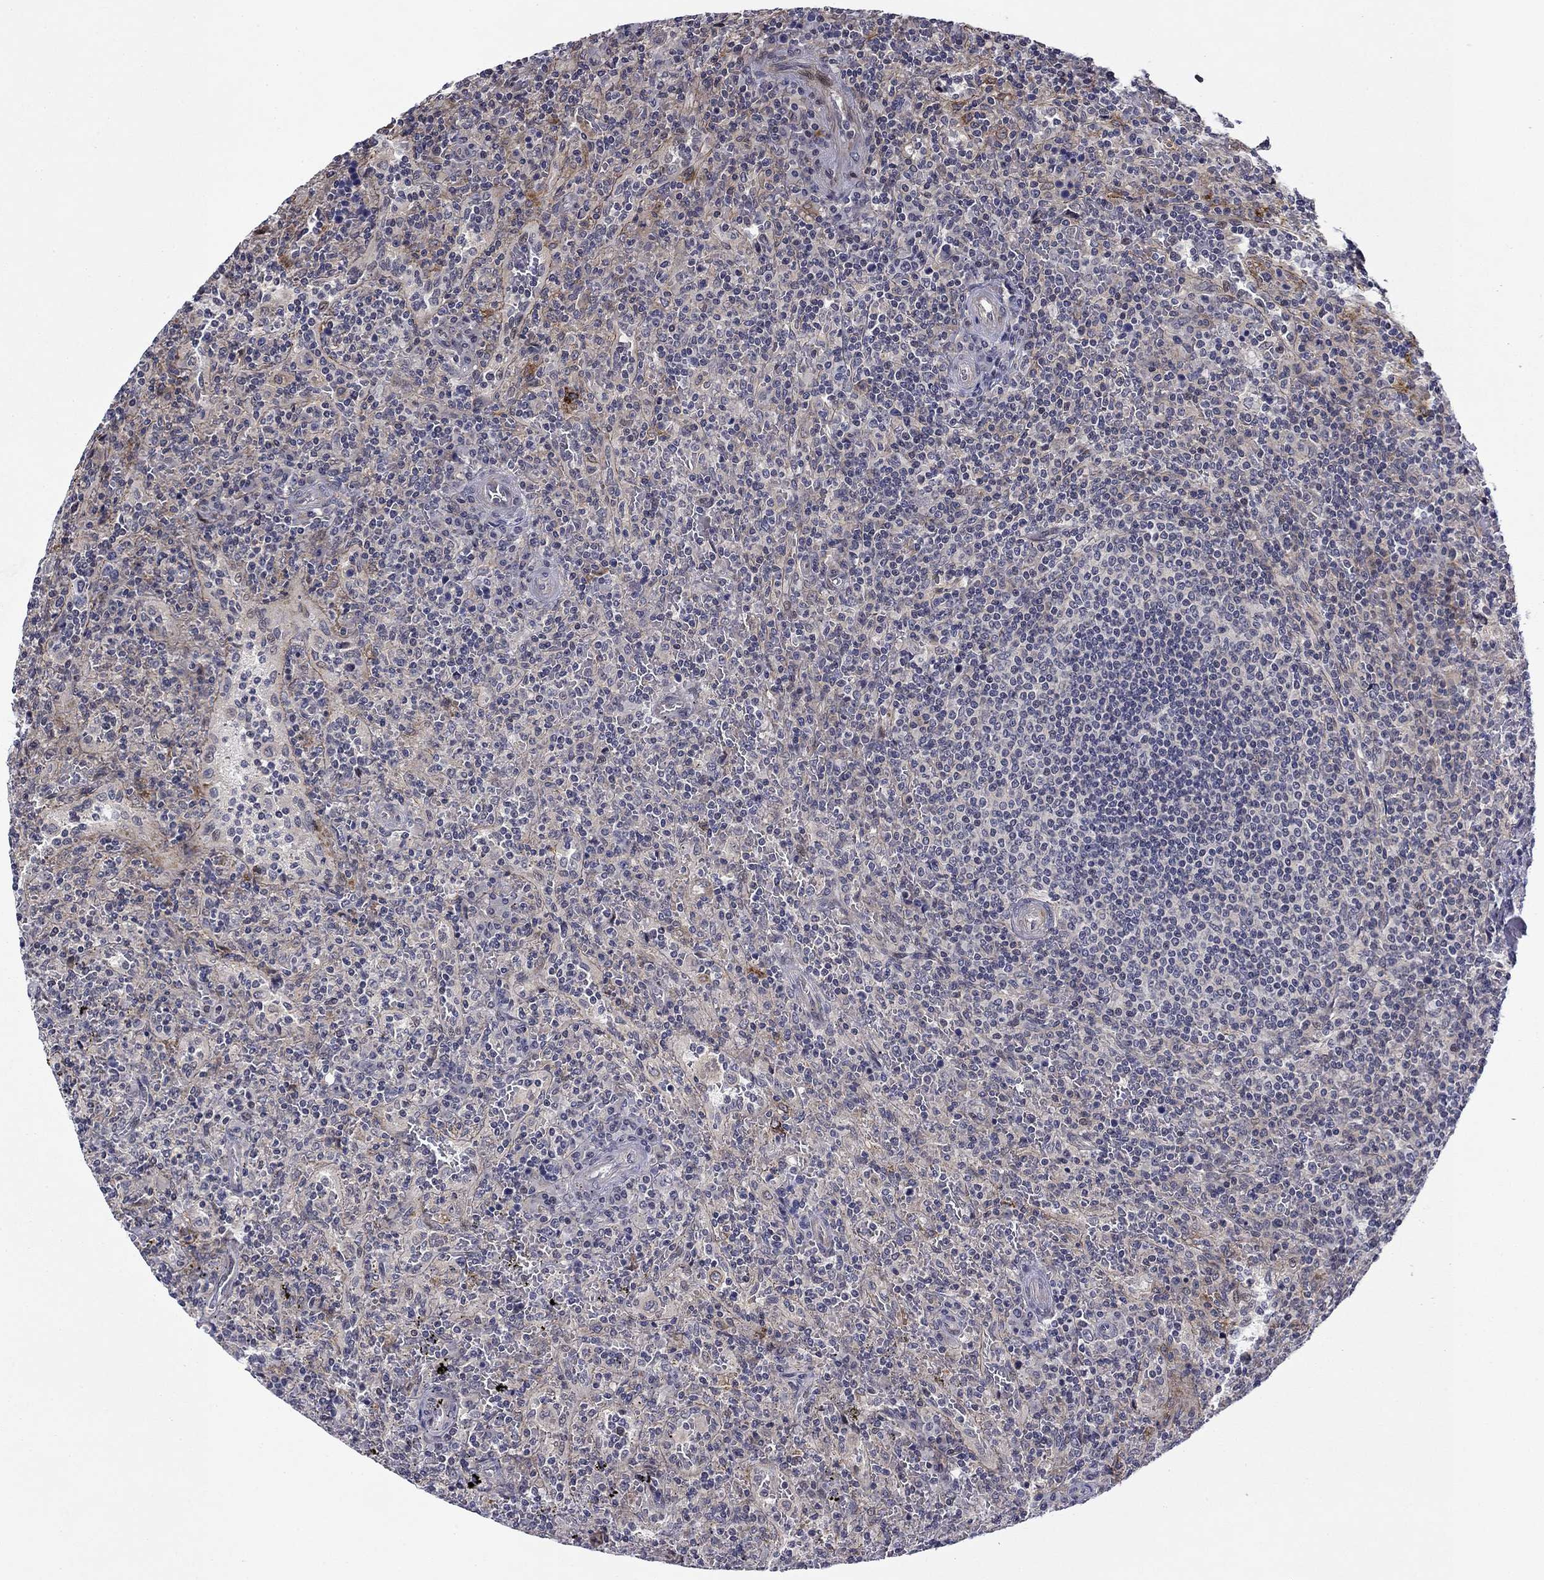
{"staining": {"intensity": "negative", "quantity": "none", "location": "none"}, "tissue": "lymphoma", "cell_type": "Tumor cells", "image_type": "cancer", "snomed": [{"axis": "morphology", "description": "Malignant lymphoma, non-Hodgkin's type, Low grade"}, {"axis": "topography", "description": "Spleen"}], "caption": "Protein analysis of low-grade malignant lymphoma, non-Hodgkin's type reveals no significant expression in tumor cells.", "gene": "B3GAT1", "patient": {"sex": "male", "age": 62}}